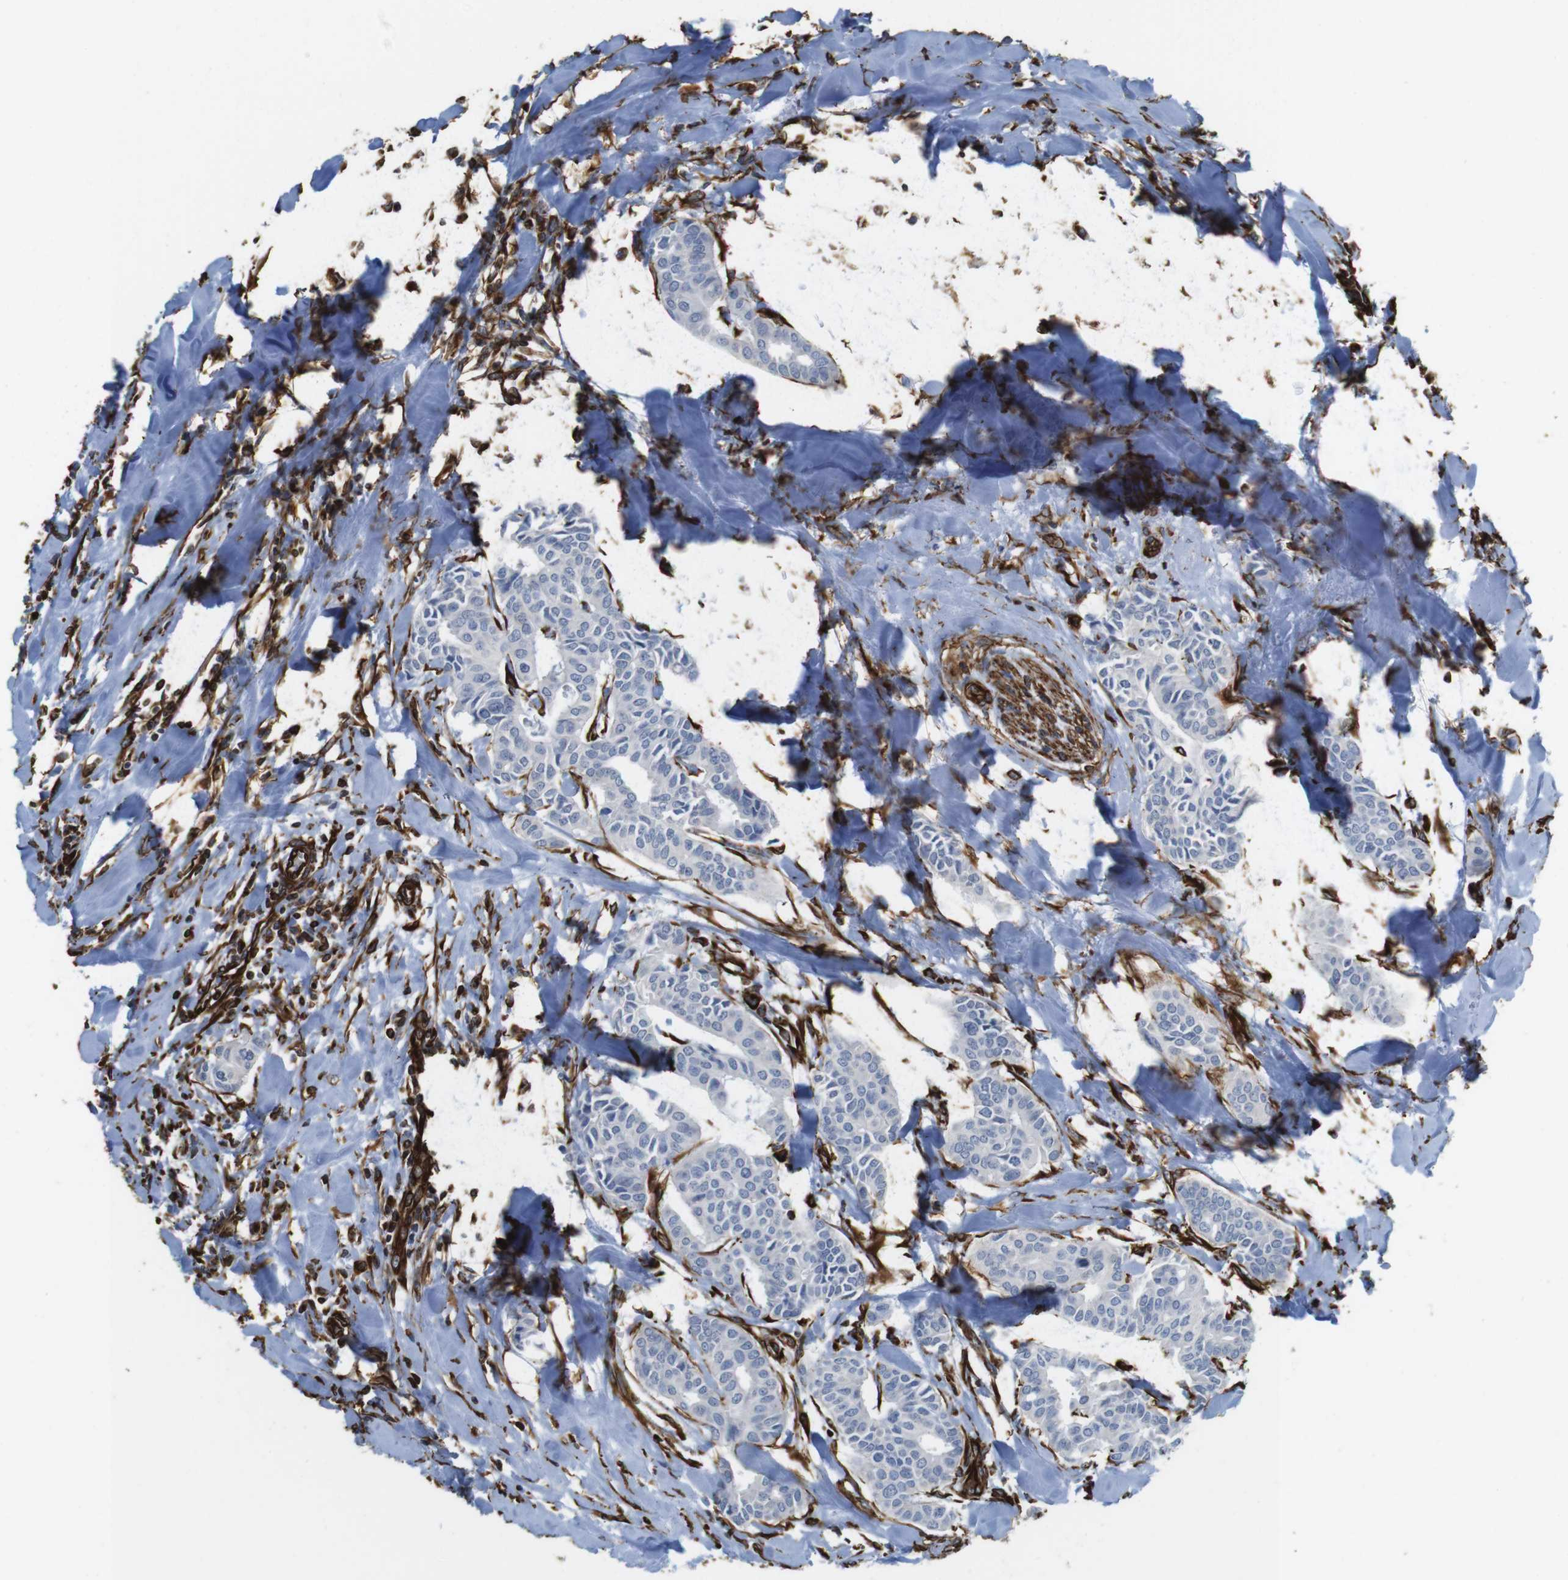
{"staining": {"intensity": "negative", "quantity": "none", "location": "none"}, "tissue": "head and neck cancer", "cell_type": "Tumor cells", "image_type": "cancer", "snomed": [{"axis": "morphology", "description": "Adenocarcinoma, NOS"}, {"axis": "topography", "description": "Salivary gland"}, {"axis": "topography", "description": "Head-Neck"}], "caption": "The IHC image has no significant staining in tumor cells of head and neck cancer tissue.", "gene": "RALGPS1", "patient": {"sex": "female", "age": 59}}